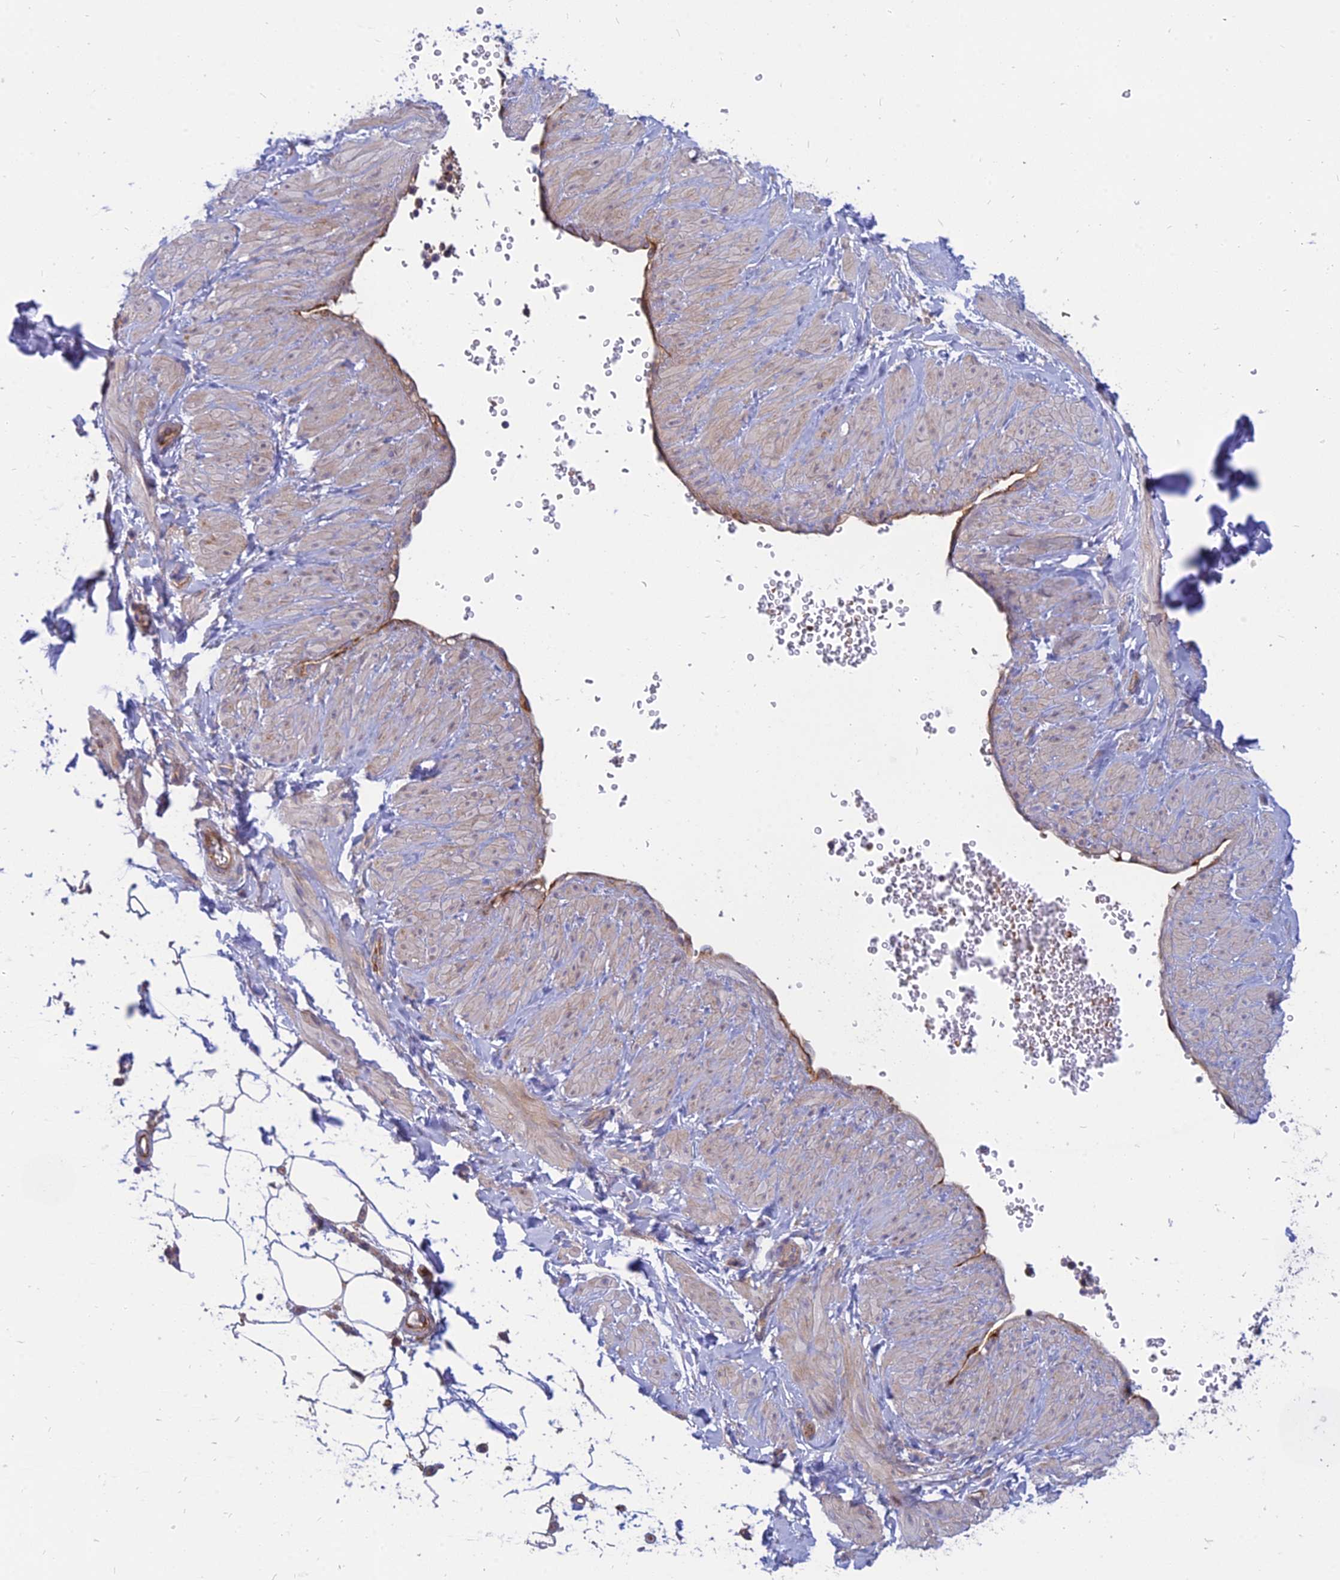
{"staining": {"intensity": "negative", "quantity": "none", "location": "none"}, "tissue": "adipose tissue", "cell_type": "Adipocytes", "image_type": "normal", "snomed": [{"axis": "morphology", "description": "Normal tissue, NOS"}, {"axis": "topography", "description": "Soft tissue"}, {"axis": "topography", "description": "Adipose tissue"}, {"axis": "topography", "description": "Vascular tissue"}, {"axis": "topography", "description": "Peripheral nerve tissue"}], "caption": "There is no significant staining in adipocytes of adipose tissue.", "gene": "PHKA2", "patient": {"sex": "male", "age": 74}}